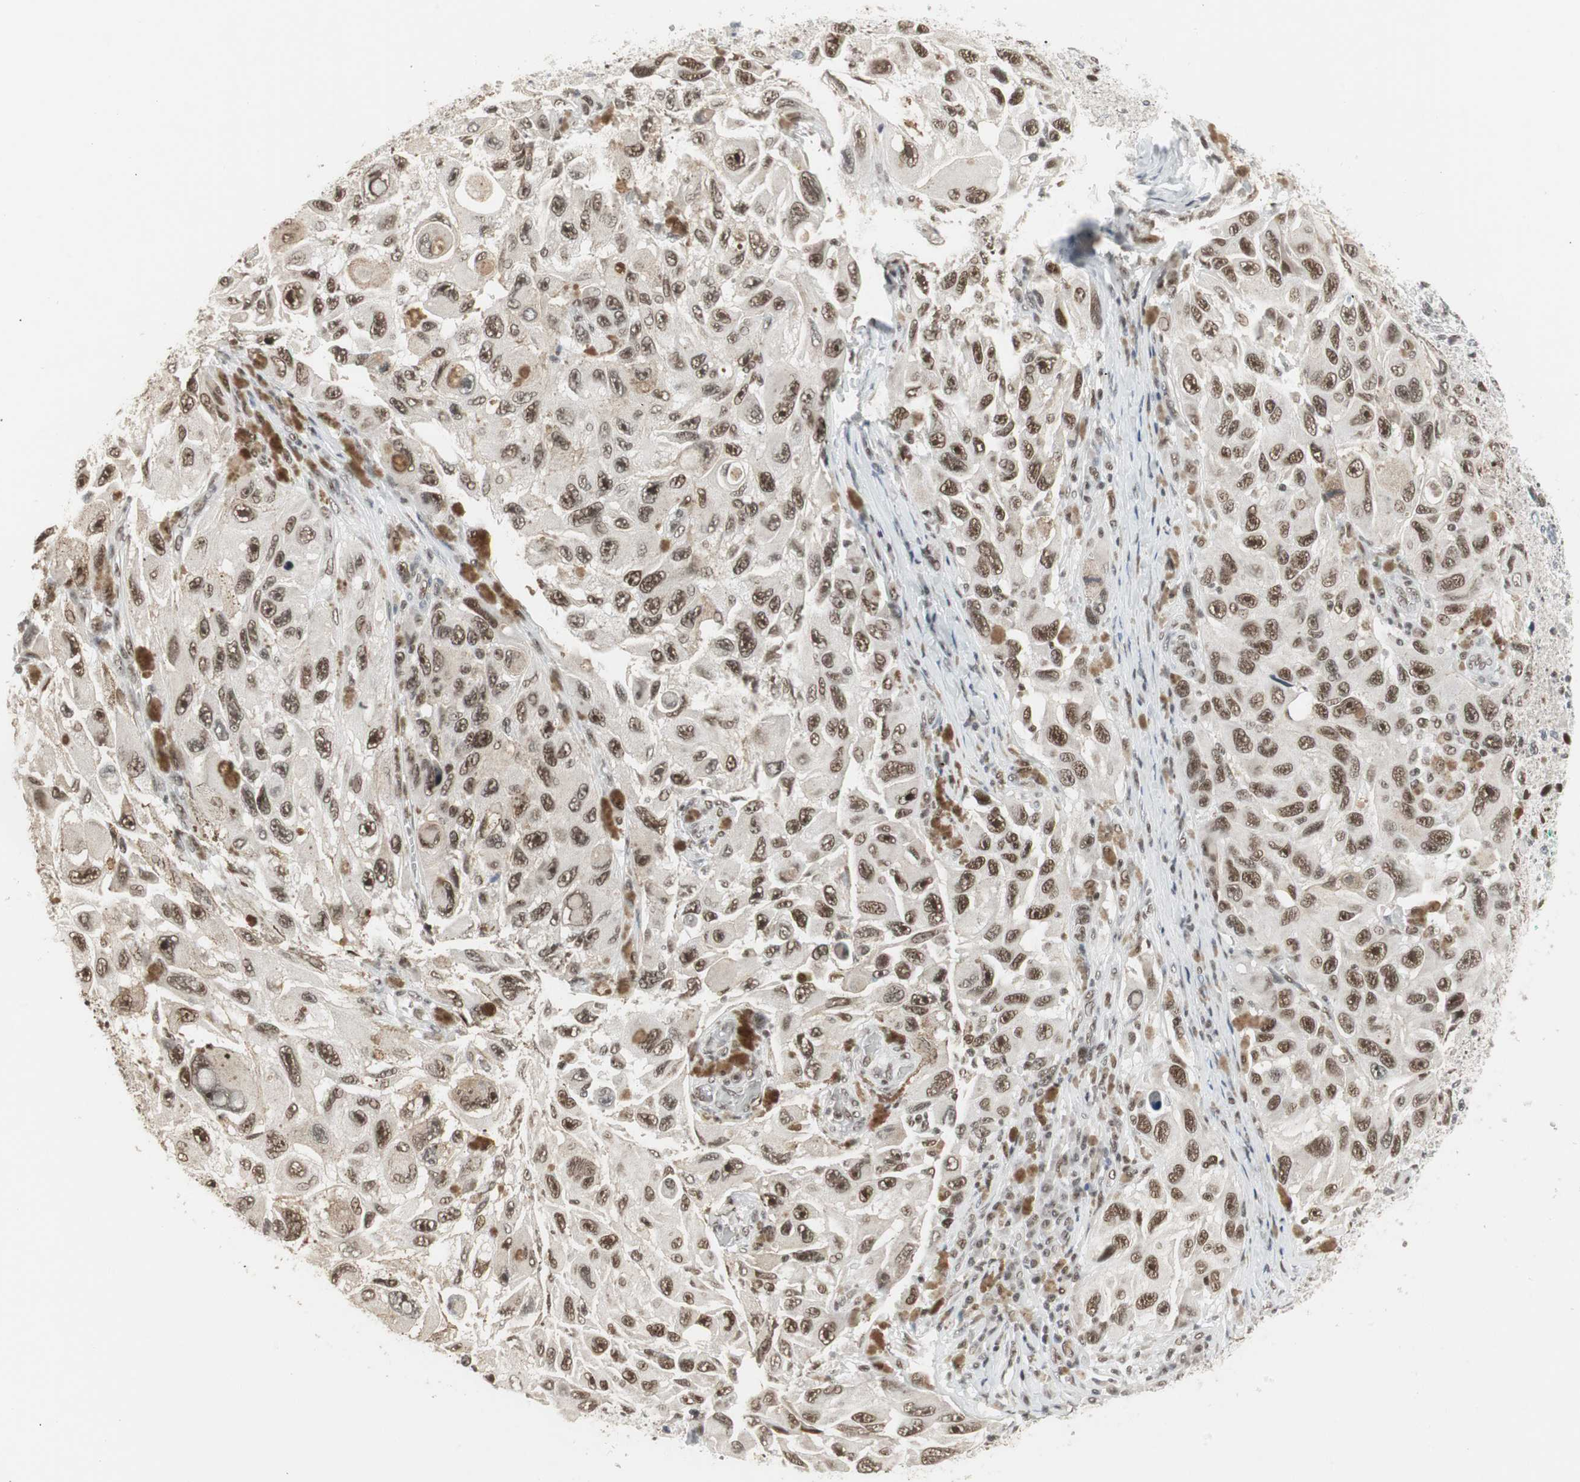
{"staining": {"intensity": "strong", "quantity": ">75%", "location": "nuclear"}, "tissue": "melanoma", "cell_type": "Tumor cells", "image_type": "cancer", "snomed": [{"axis": "morphology", "description": "Malignant melanoma, NOS"}, {"axis": "topography", "description": "Skin"}], "caption": "About >75% of tumor cells in malignant melanoma exhibit strong nuclear protein staining as visualized by brown immunohistochemical staining.", "gene": "RTF1", "patient": {"sex": "female", "age": 73}}